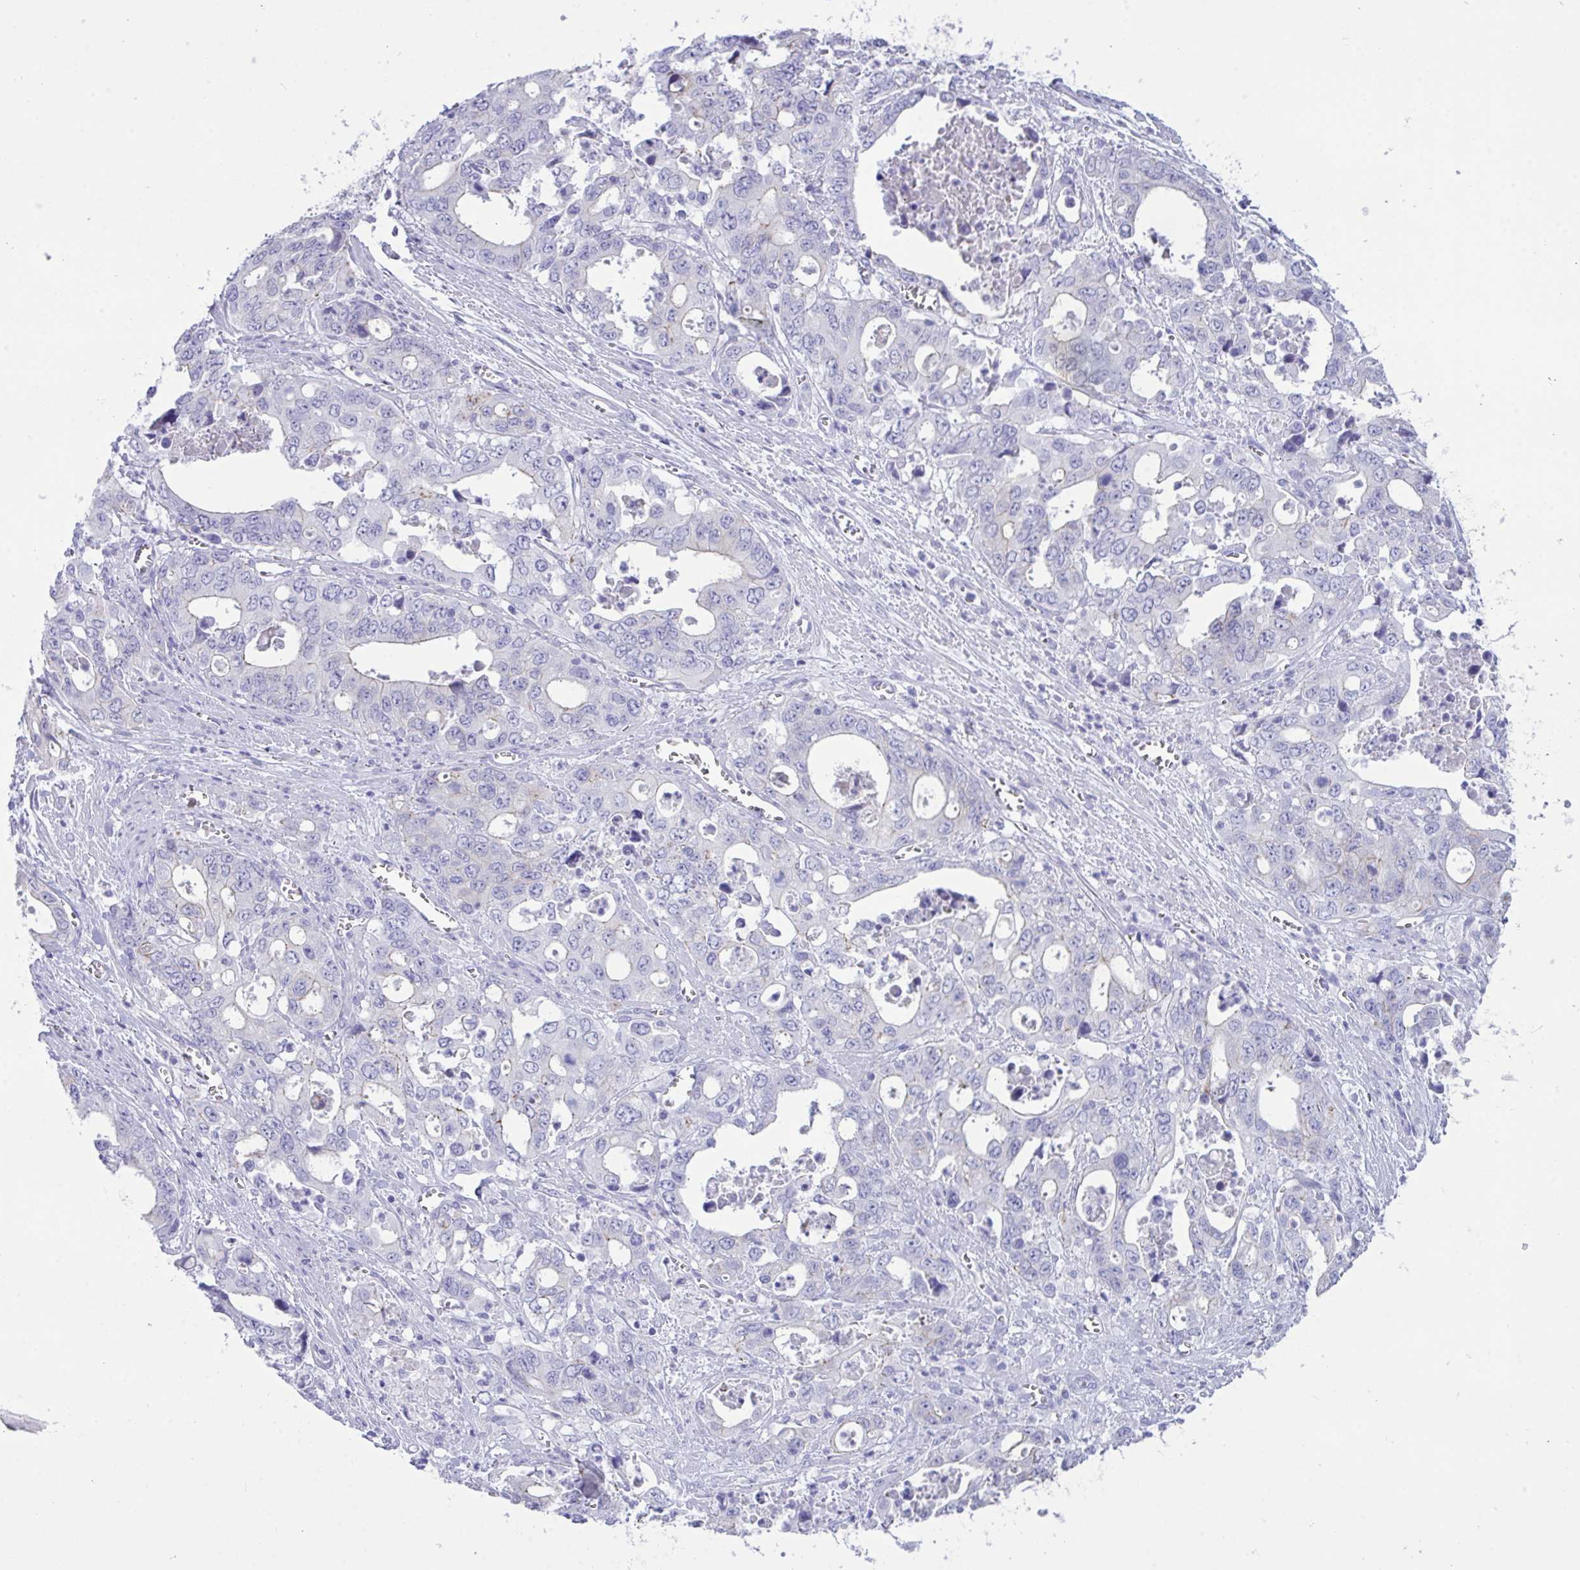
{"staining": {"intensity": "negative", "quantity": "none", "location": "none"}, "tissue": "stomach cancer", "cell_type": "Tumor cells", "image_type": "cancer", "snomed": [{"axis": "morphology", "description": "Adenocarcinoma, NOS"}, {"axis": "topography", "description": "Stomach, upper"}], "caption": "The immunohistochemistry photomicrograph has no significant positivity in tumor cells of stomach adenocarcinoma tissue.", "gene": "GLB1L2", "patient": {"sex": "male", "age": 74}}